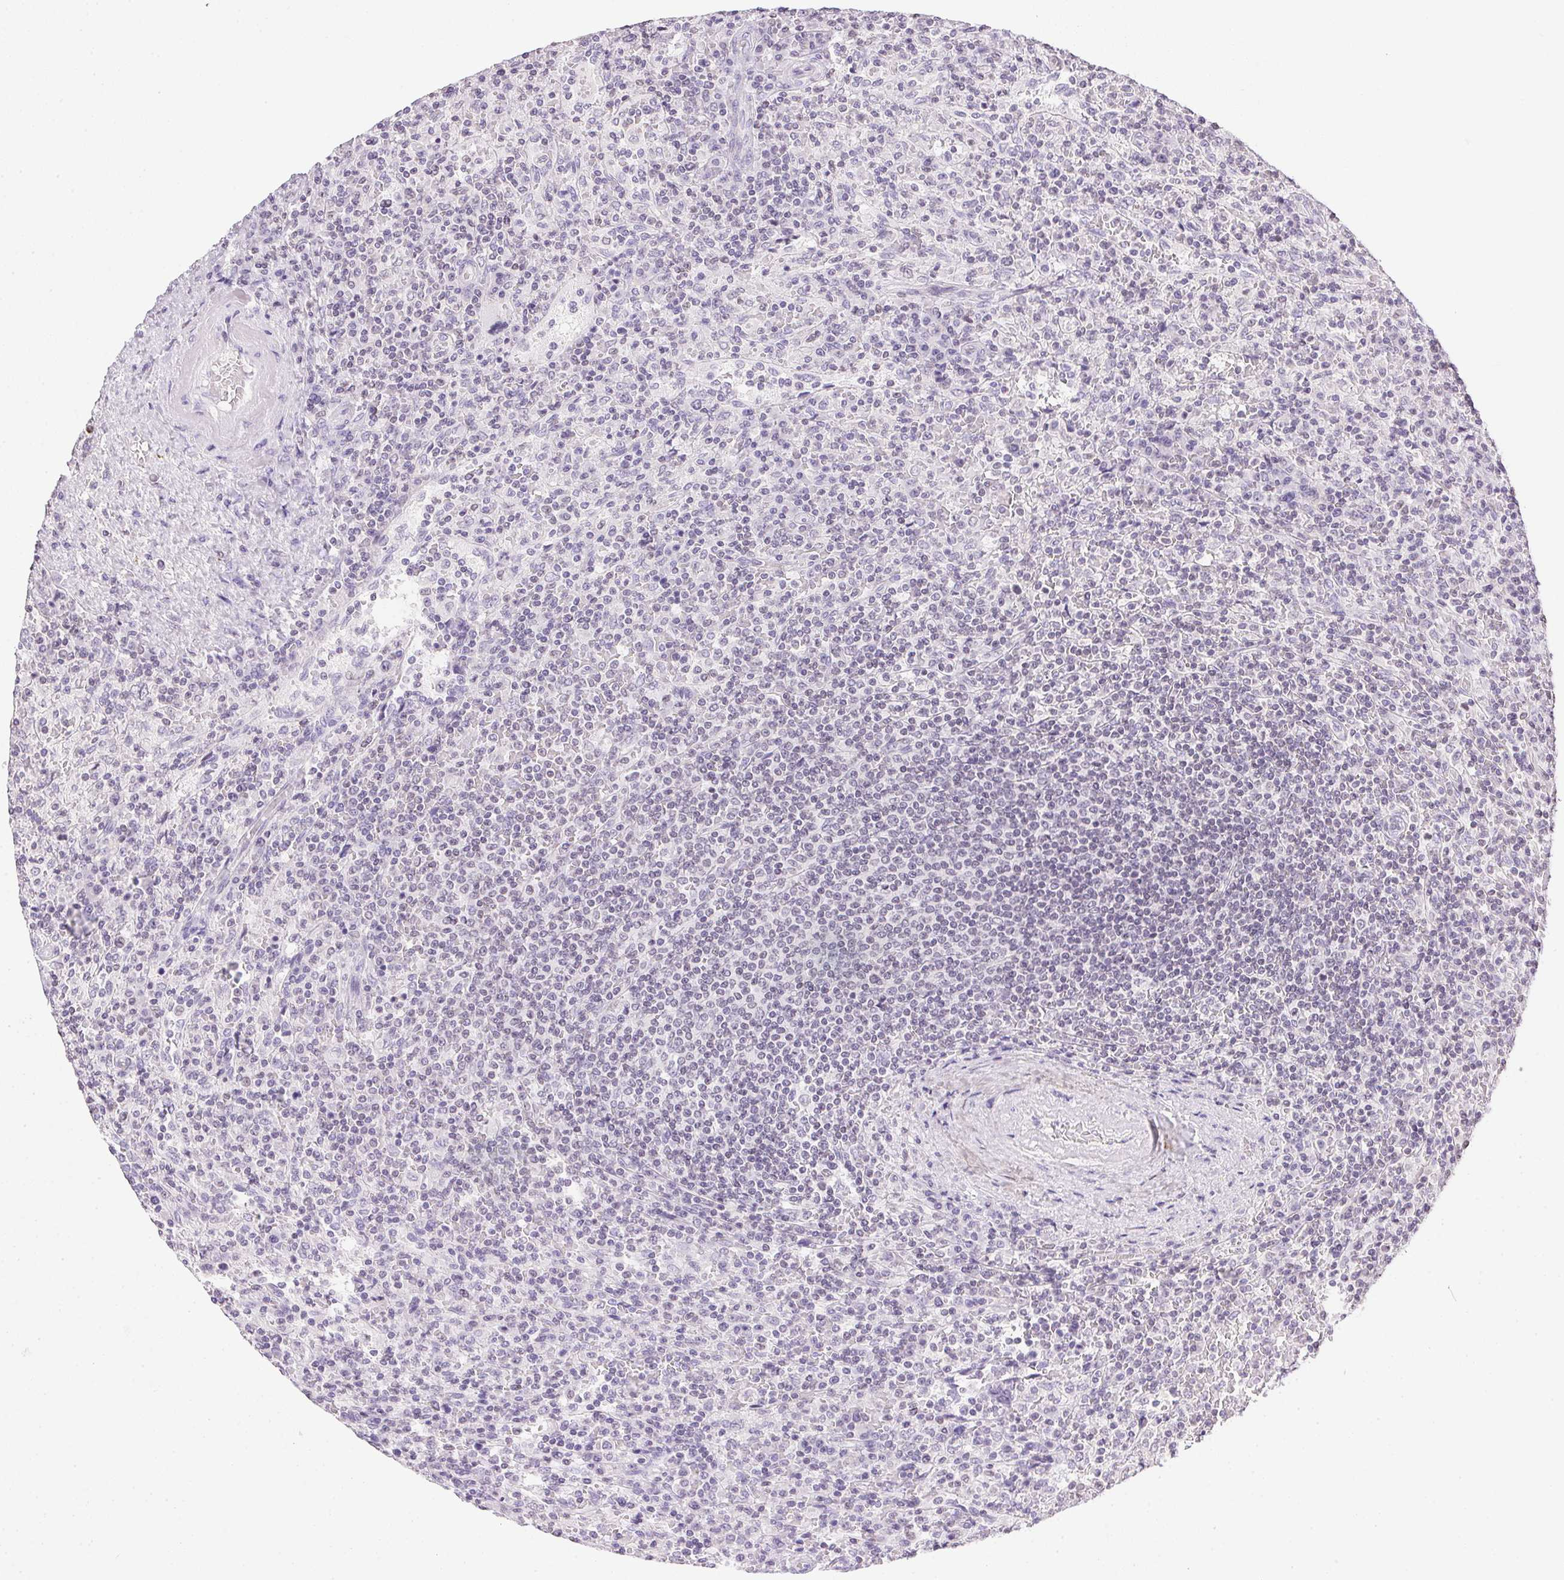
{"staining": {"intensity": "negative", "quantity": "none", "location": "none"}, "tissue": "lymphoma", "cell_type": "Tumor cells", "image_type": "cancer", "snomed": [{"axis": "morphology", "description": "Malignant lymphoma, non-Hodgkin's type, Low grade"}, {"axis": "topography", "description": "Spleen"}], "caption": "An IHC histopathology image of lymphoma is shown. There is no staining in tumor cells of lymphoma.", "gene": "PRL", "patient": {"sex": "male", "age": 62}}